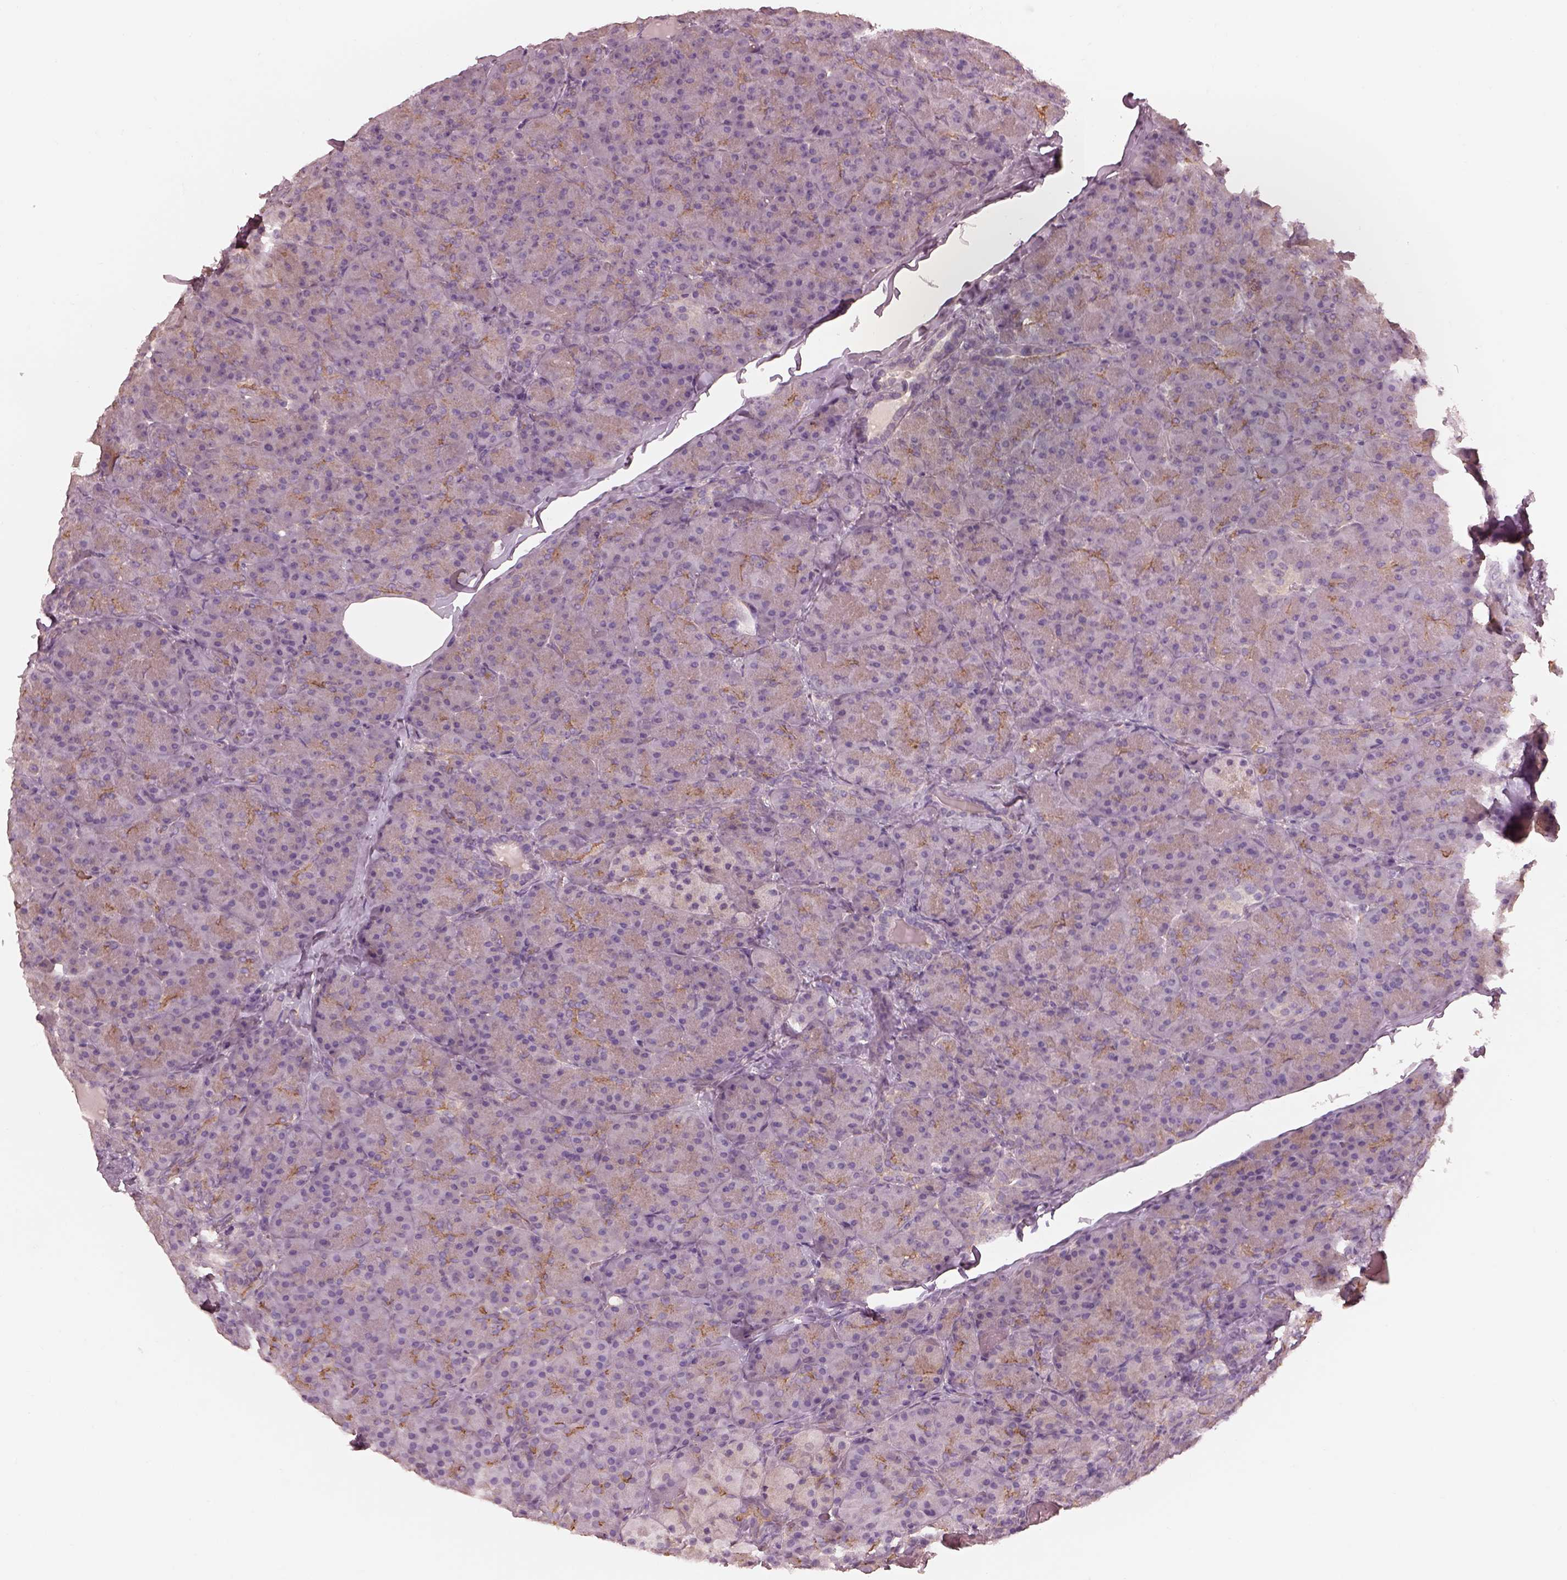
{"staining": {"intensity": "moderate", "quantity": "<25%", "location": "cytoplasmic/membranous"}, "tissue": "pancreas", "cell_type": "Exocrine glandular cells", "image_type": "normal", "snomed": [{"axis": "morphology", "description": "Normal tissue, NOS"}, {"axis": "topography", "description": "Pancreas"}], "caption": "The histopathology image demonstrates immunohistochemical staining of normal pancreas. There is moderate cytoplasmic/membranous positivity is seen in approximately <25% of exocrine glandular cells.", "gene": "PRKACG", "patient": {"sex": "male", "age": 57}}